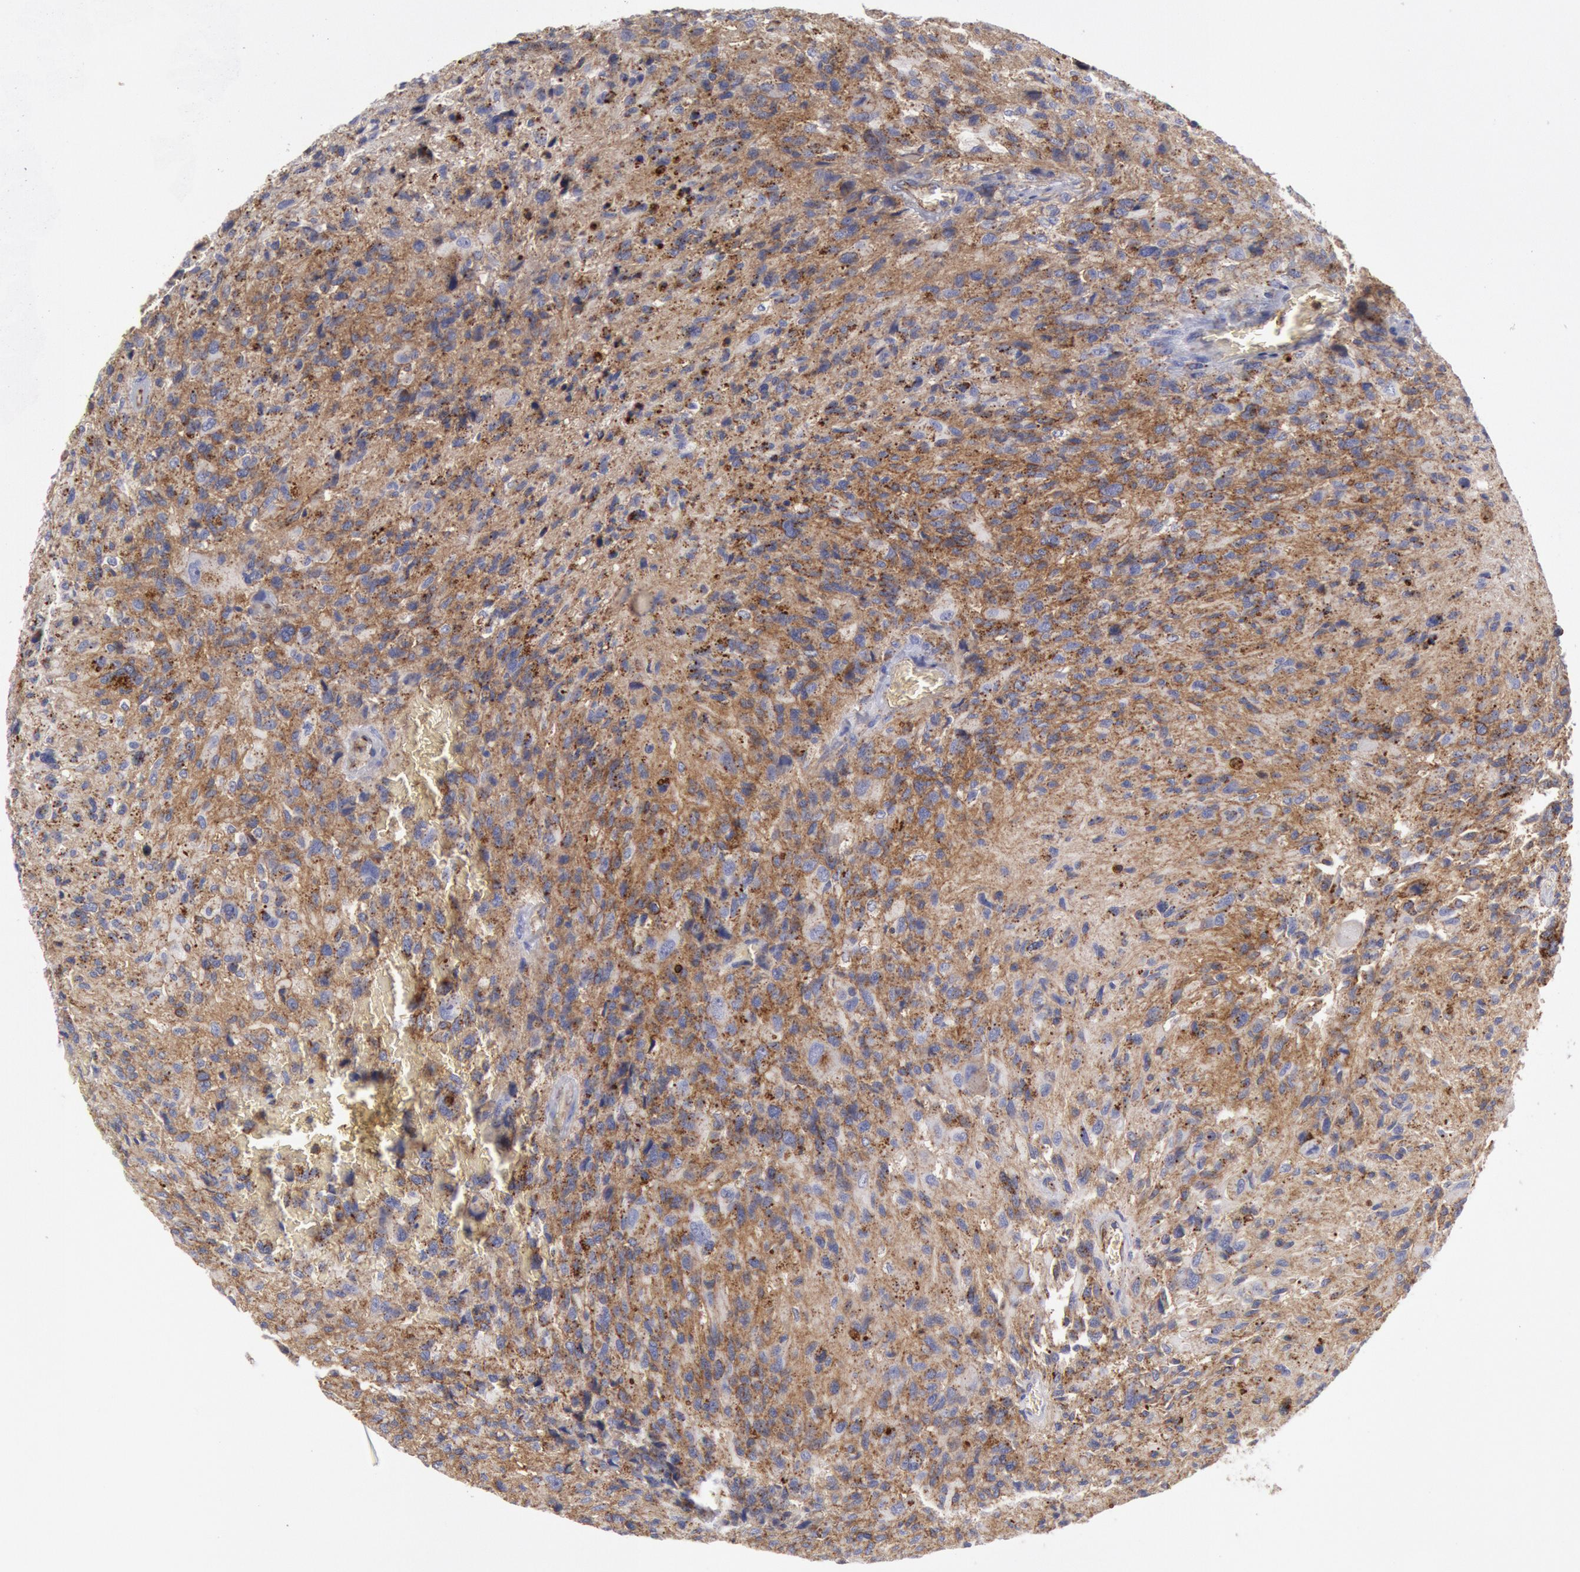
{"staining": {"intensity": "moderate", "quantity": "25%-75%", "location": "cytoplasmic/membranous"}, "tissue": "glioma", "cell_type": "Tumor cells", "image_type": "cancer", "snomed": [{"axis": "morphology", "description": "Glioma, malignant, High grade"}, {"axis": "topography", "description": "Brain"}], "caption": "This is an image of IHC staining of glioma, which shows moderate expression in the cytoplasmic/membranous of tumor cells.", "gene": "FLOT1", "patient": {"sex": "male", "age": 69}}